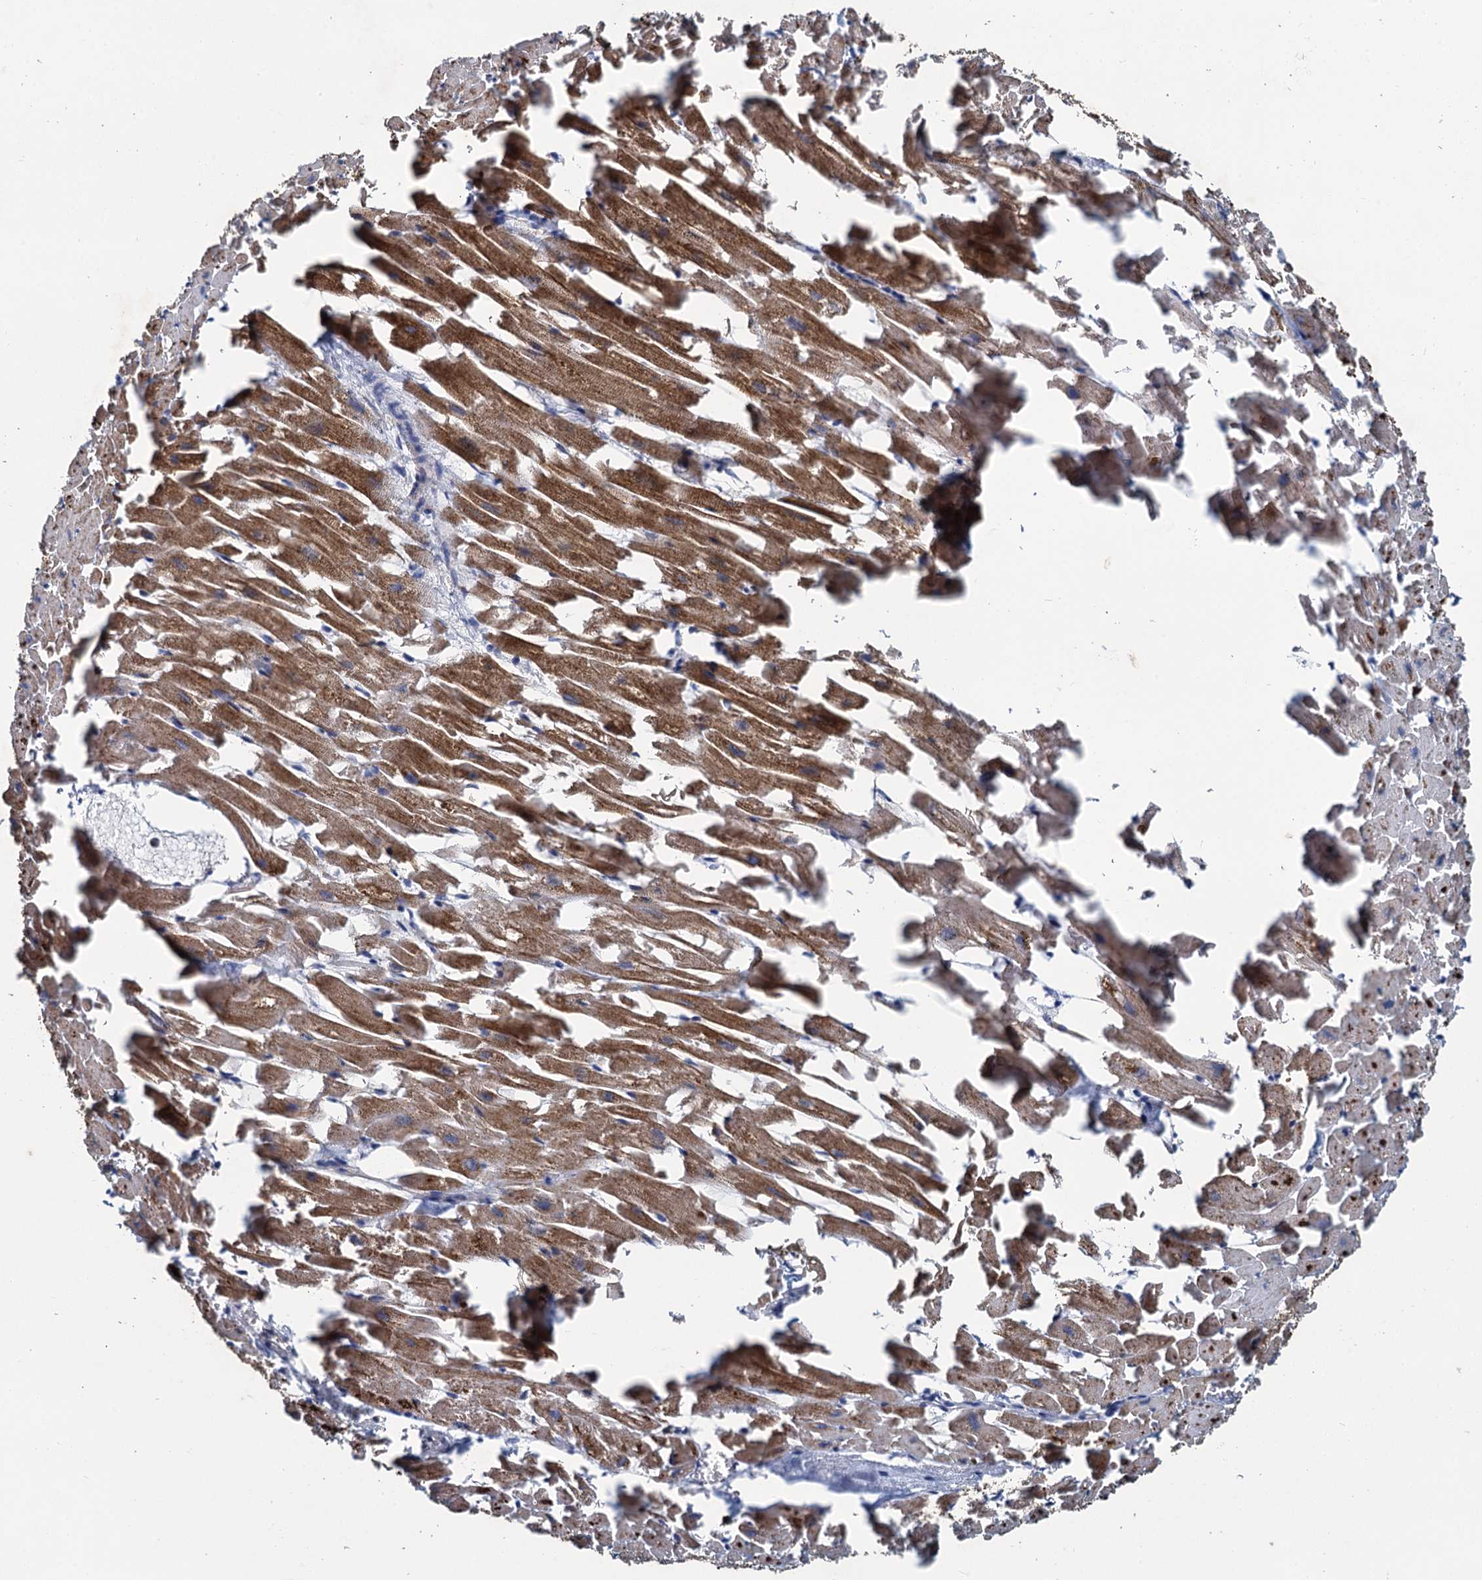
{"staining": {"intensity": "strong", "quantity": ">75%", "location": "cytoplasmic/membranous"}, "tissue": "heart muscle", "cell_type": "Cardiomyocytes", "image_type": "normal", "snomed": [{"axis": "morphology", "description": "Normal tissue, NOS"}, {"axis": "topography", "description": "Heart"}], "caption": "High-power microscopy captured an immunohistochemistry photomicrograph of benign heart muscle, revealing strong cytoplasmic/membranous staining in about >75% of cardiomyocytes.", "gene": "METTL4", "patient": {"sex": "female", "age": 64}}